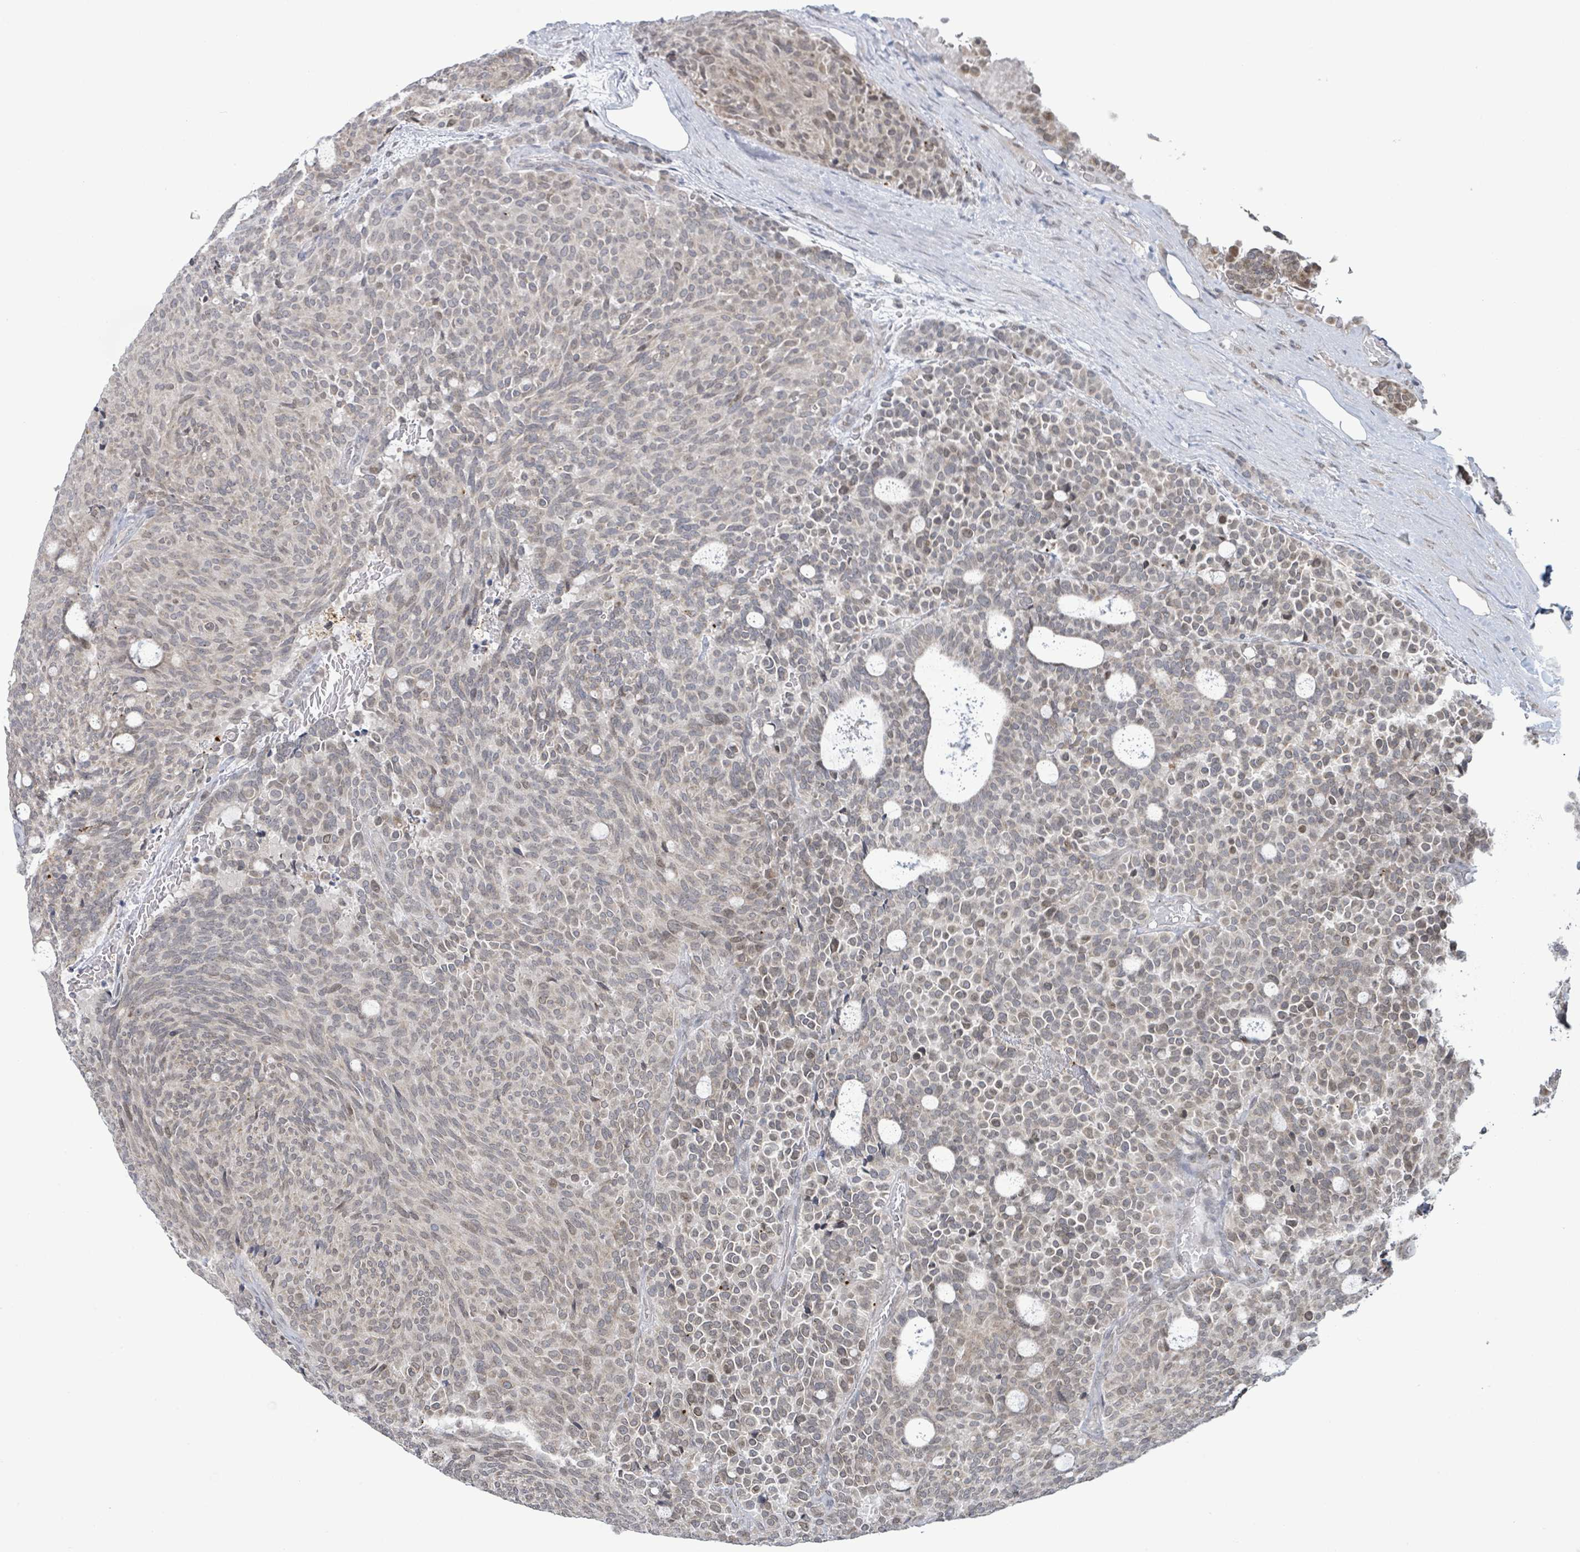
{"staining": {"intensity": "weak", "quantity": "<25%", "location": "nuclear"}, "tissue": "carcinoid", "cell_type": "Tumor cells", "image_type": "cancer", "snomed": [{"axis": "morphology", "description": "Carcinoid, malignant, NOS"}, {"axis": "topography", "description": "Pancreas"}], "caption": "Immunohistochemical staining of carcinoid reveals no significant positivity in tumor cells.", "gene": "SBF2", "patient": {"sex": "female", "age": 54}}